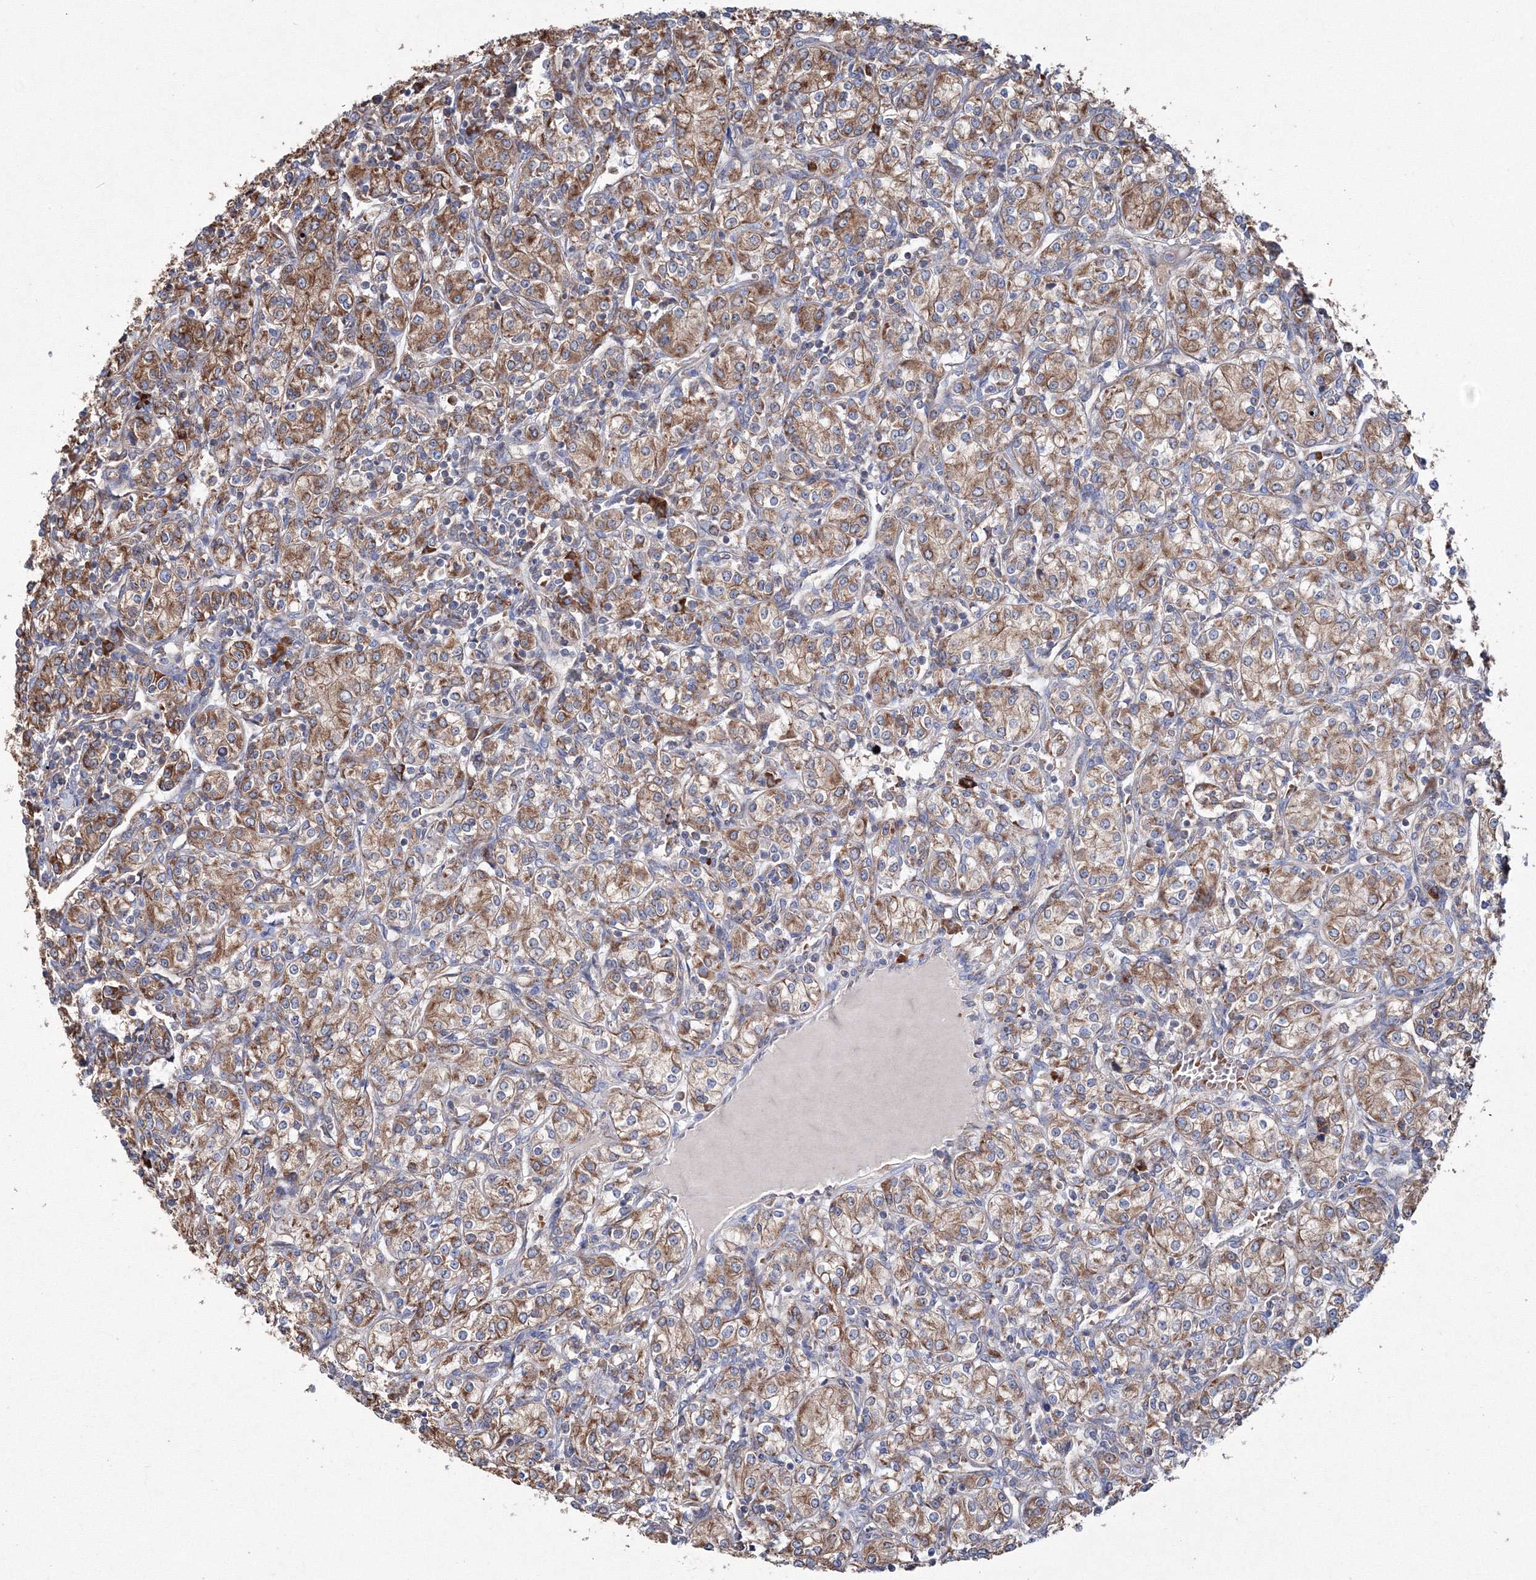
{"staining": {"intensity": "moderate", "quantity": ">75%", "location": "cytoplasmic/membranous"}, "tissue": "renal cancer", "cell_type": "Tumor cells", "image_type": "cancer", "snomed": [{"axis": "morphology", "description": "Adenocarcinoma, NOS"}, {"axis": "topography", "description": "Kidney"}], "caption": "Tumor cells demonstrate medium levels of moderate cytoplasmic/membranous staining in approximately >75% of cells in human renal cancer.", "gene": "VPS8", "patient": {"sex": "male", "age": 77}}